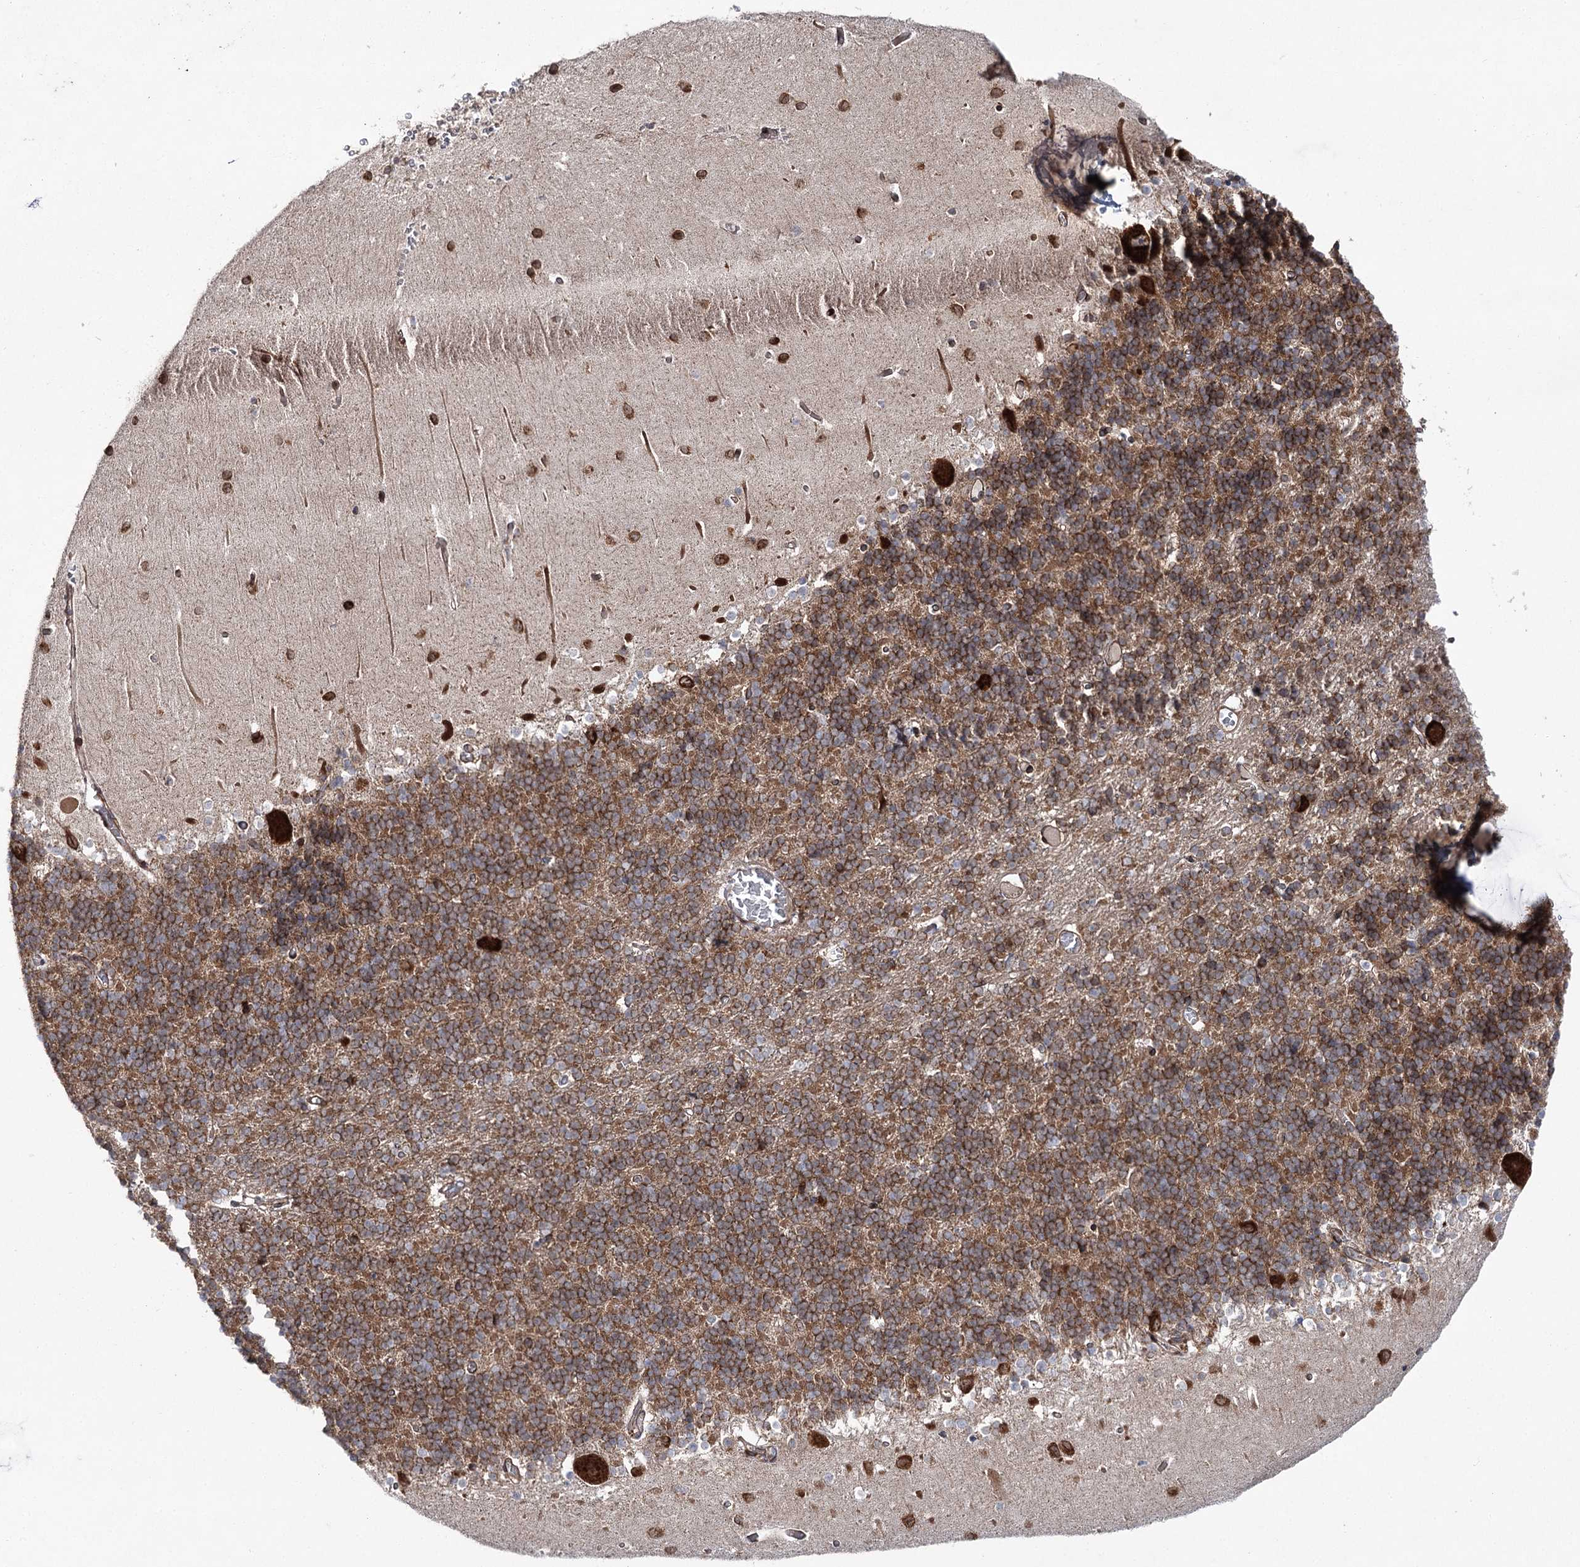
{"staining": {"intensity": "moderate", "quantity": "25%-75%", "location": "cytoplasmic/membranous"}, "tissue": "cerebellum", "cell_type": "Cells in granular layer", "image_type": "normal", "snomed": [{"axis": "morphology", "description": "Normal tissue, NOS"}, {"axis": "topography", "description": "Cerebellum"}], "caption": "Moderate cytoplasmic/membranous protein positivity is appreciated in approximately 25%-75% of cells in granular layer in cerebellum. The staining is performed using DAB (3,3'-diaminobenzidine) brown chromogen to label protein expression. The nuclei are counter-stained blue using hematoxylin.", "gene": "VWA2", "patient": {"sex": "male", "age": 37}}